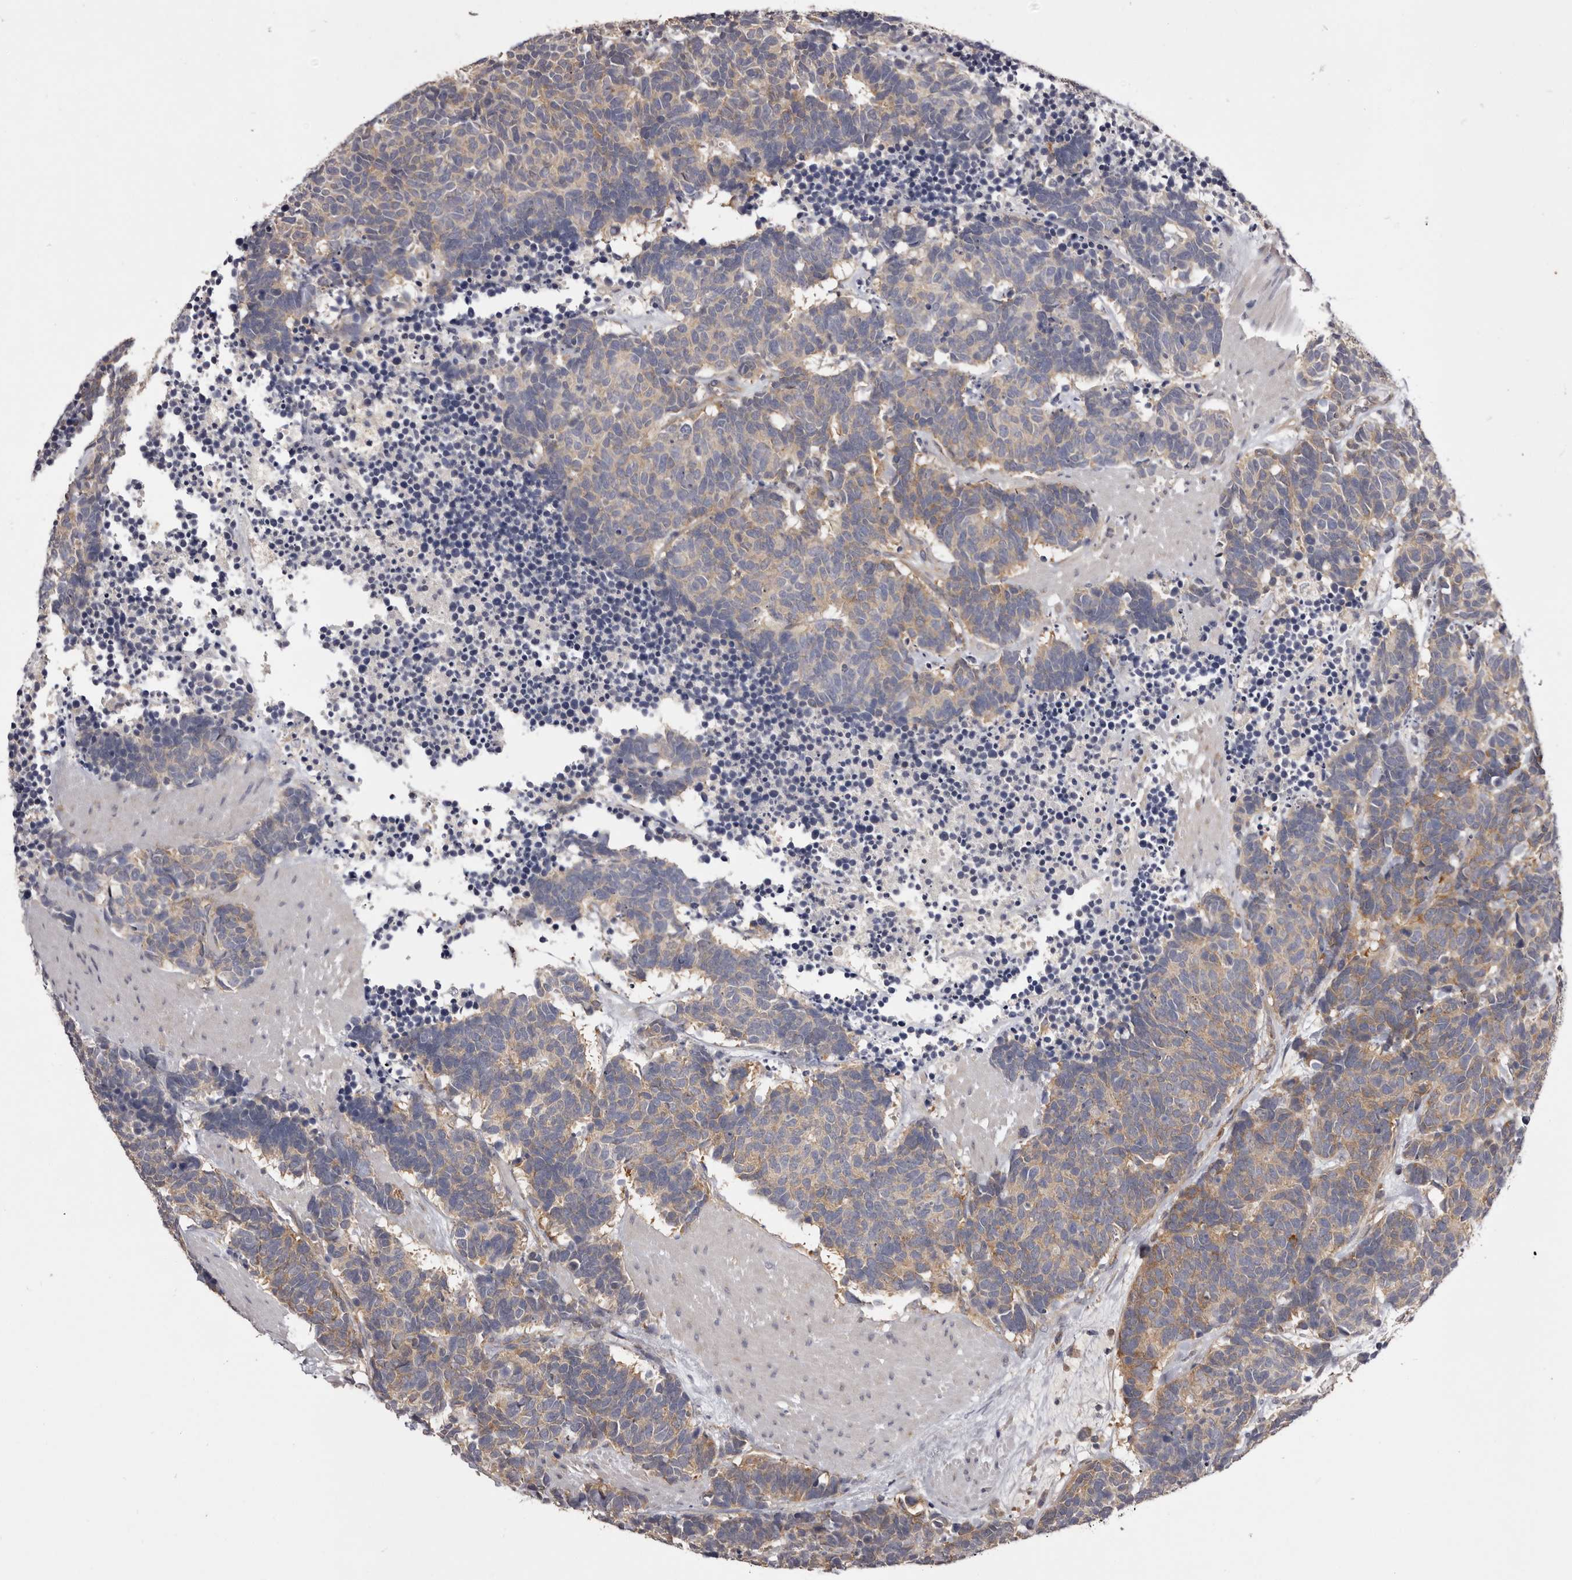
{"staining": {"intensity": "weak", "quantity": ">75%", "location": "cytoplasmic/membranous"}, "tissue": "carcinoid", "cell_type": "Tumor cells", "image_type": "cancer", "snomed": [{"axis": "morphology", "description": "Carcinoma, NOS"}, {"axis": "morphology", "description": "Carcinoid, malignant, NOS"}, {"axis": "topography", "description": "Urinary bladder"}], "caption": "Human carcinoid (malignant) stained with a brown dye exhibits weak cytoplasmic/membranous positive staining in approximately >75% of tumor cells.", "gene": "LTV1", "patient": {"sex": "male", "age": 57}}